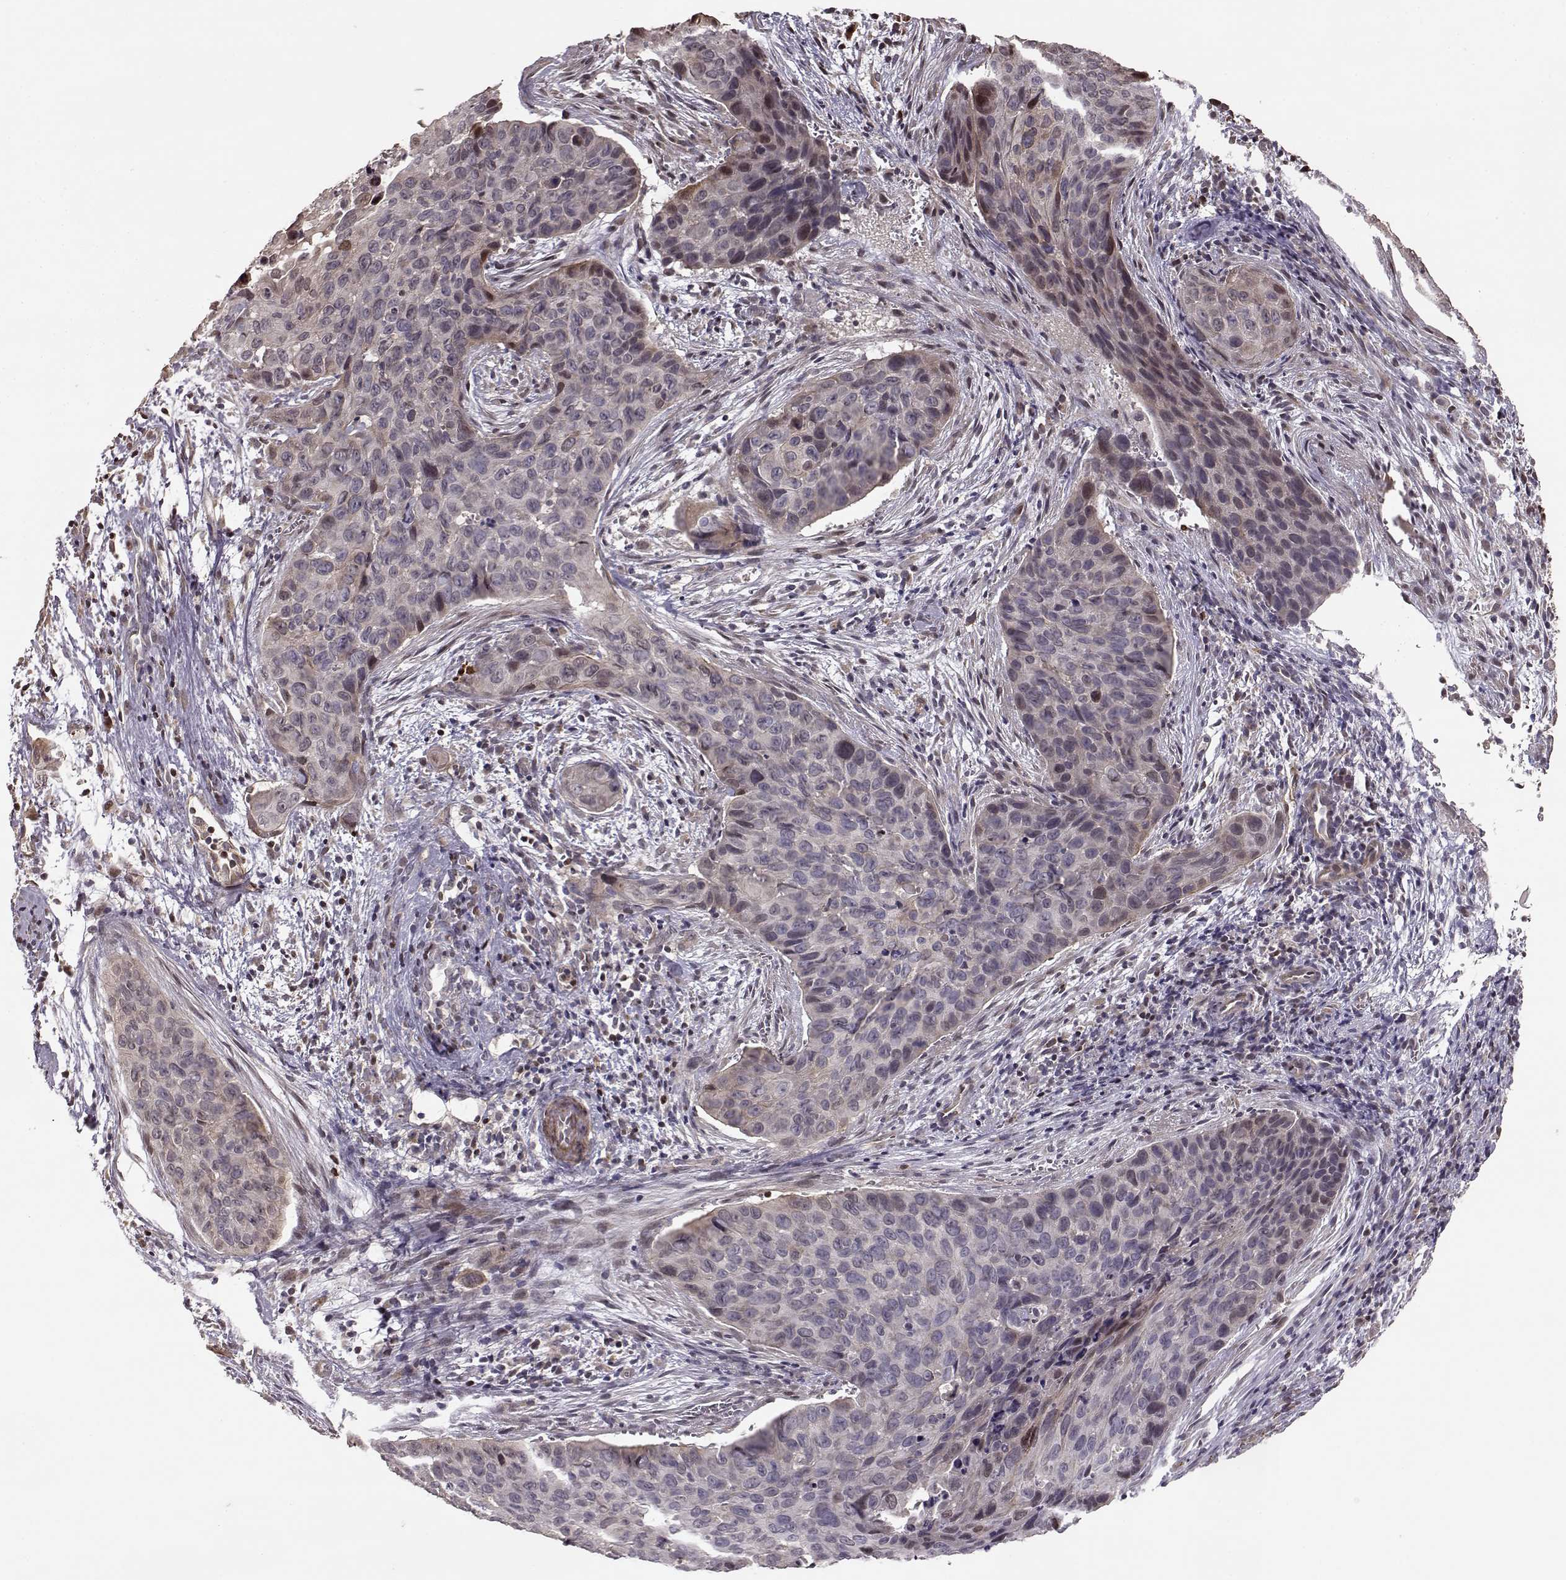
{"staining": {"intensity": "negative", "quantity": "none", "location": "none"}, "tissue": "cervical cancer", "cell_type": "Tumor cells", "image_type": "cancer", "snomed": [{"axis": "morphology", "description": "Squamous cell carcinoma, NOS"}, {"axis": "topography", "description": "Cervix"}], "caption": "A high-resolution micrograph shows IHC staining of cervical cancer (squamous cell carcinoma), which shows no significant positivity in tumor cells.", "gene": "BACH2", "patient": {"sex": "female", "age": 35}}